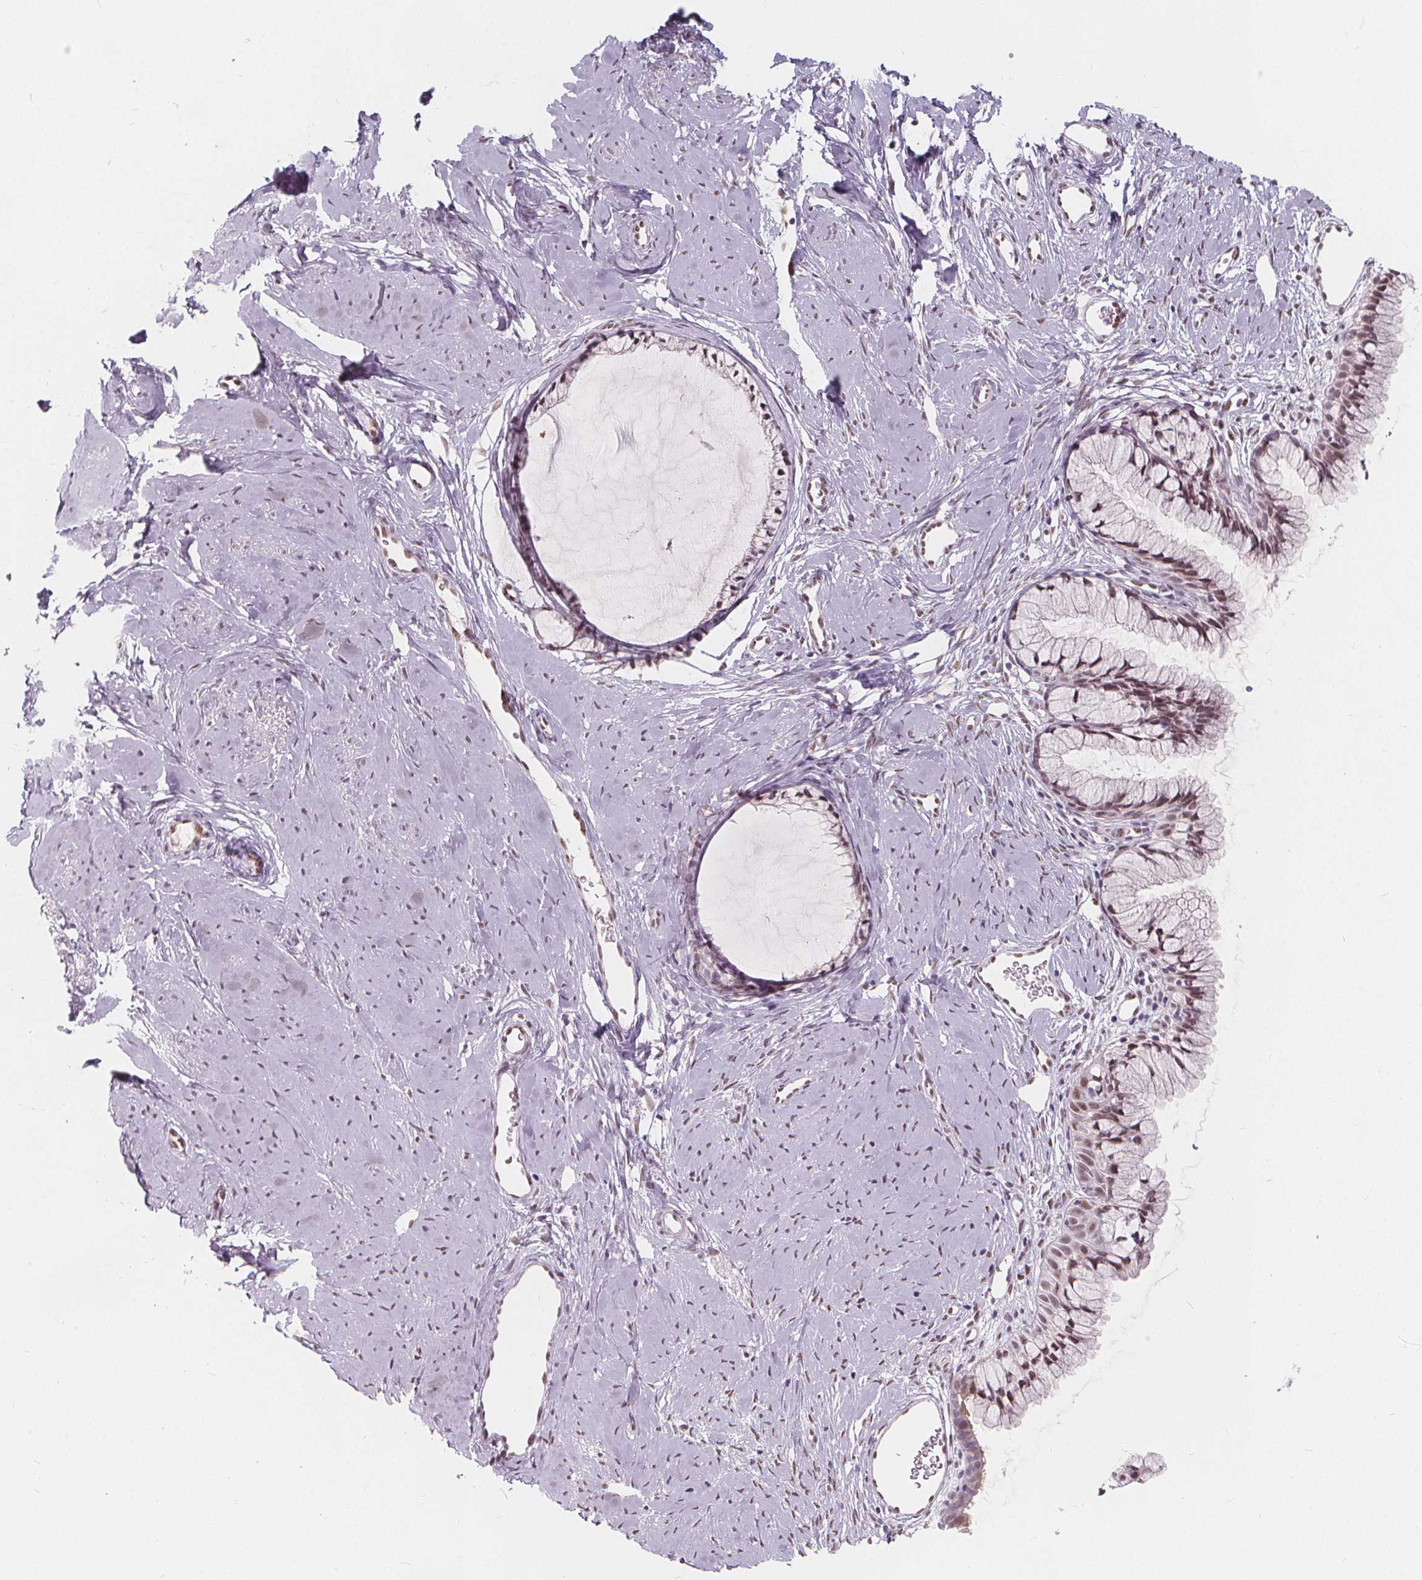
{"staining": {"intensity": "moderate", "quantity": "<25%", "location": "cytoplasmic/membranous"}, "tissue": "cervix", "cell_type": "Glandular cells", "image_type": "normal", "snomed": [{"axis": "morphology", "description": "Normal tissue, NOS"}, {"axis": "topography", "description": "Cervix"}], "caption": "The photomicrograph exhibits staining of benign cervix, revealing moderate cytoplasmic/membranous protein positivity (brown color) within glandular cells. The staining was performed using DAB (3,3'-diaminobenzidine) to visualize the protein expression in brown, while the nuclei were stained in blue with hematoxylin (Magnification: 20x).", "gene": "DRC3", "patient": {"sex": "female", "age": 40}}